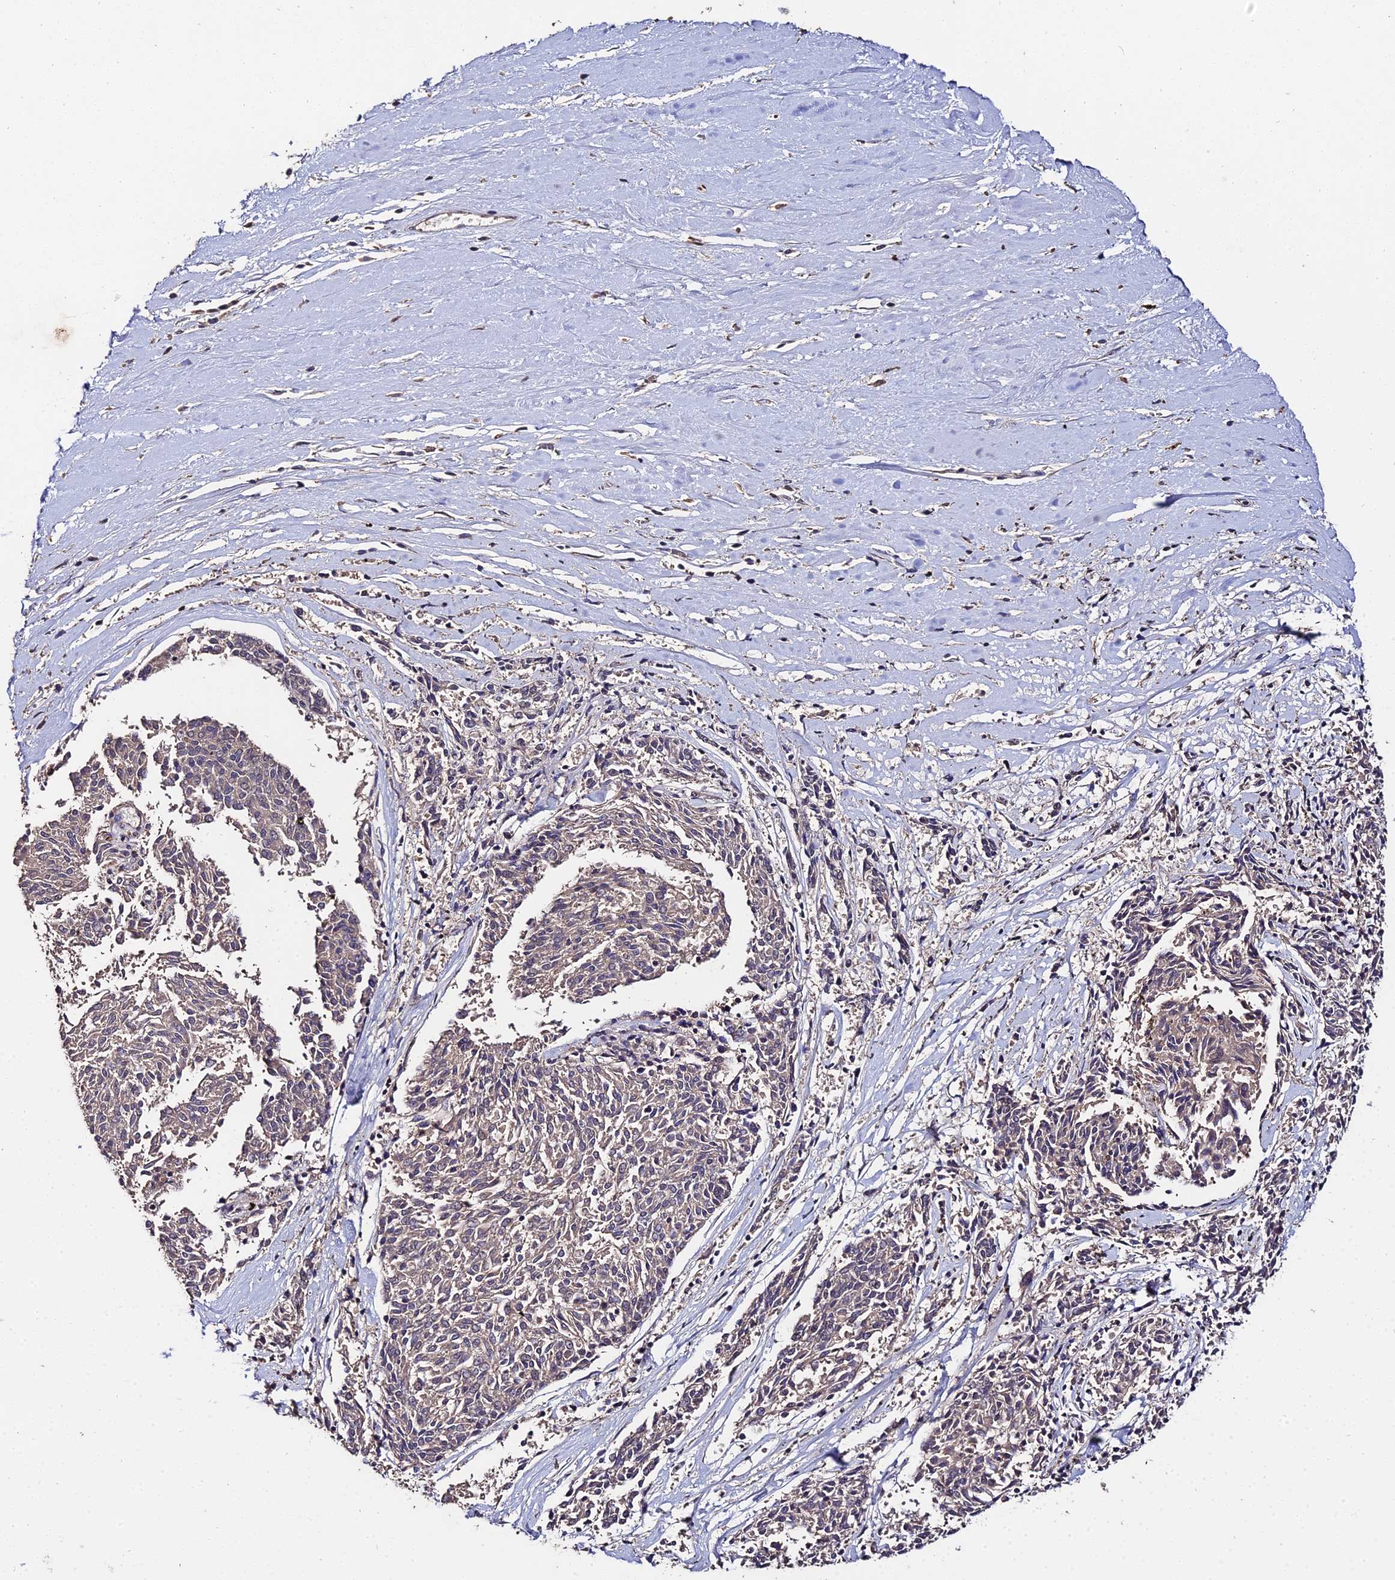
{"staining": {"intensity": "weak", "quantity": ">75%", "location": "cytoplasmic/membranous"}, "tissue": "melanoma", "cell_type": "Tumor cells", "image_type": "cancer", "snomed": [{"axis": "morphology", "description": "Malignant melanoma, NOS"}, {"axis": "topography", "description": "Skin"}], "caption": "Immunohistochemical staining of malignant melanoma exhibits low levels of weak cytoplasmic/membranous staining in approximately >75% of tumor cells.", "gene": "LSM5", "patient": {"sex": "female", "age": 72}}